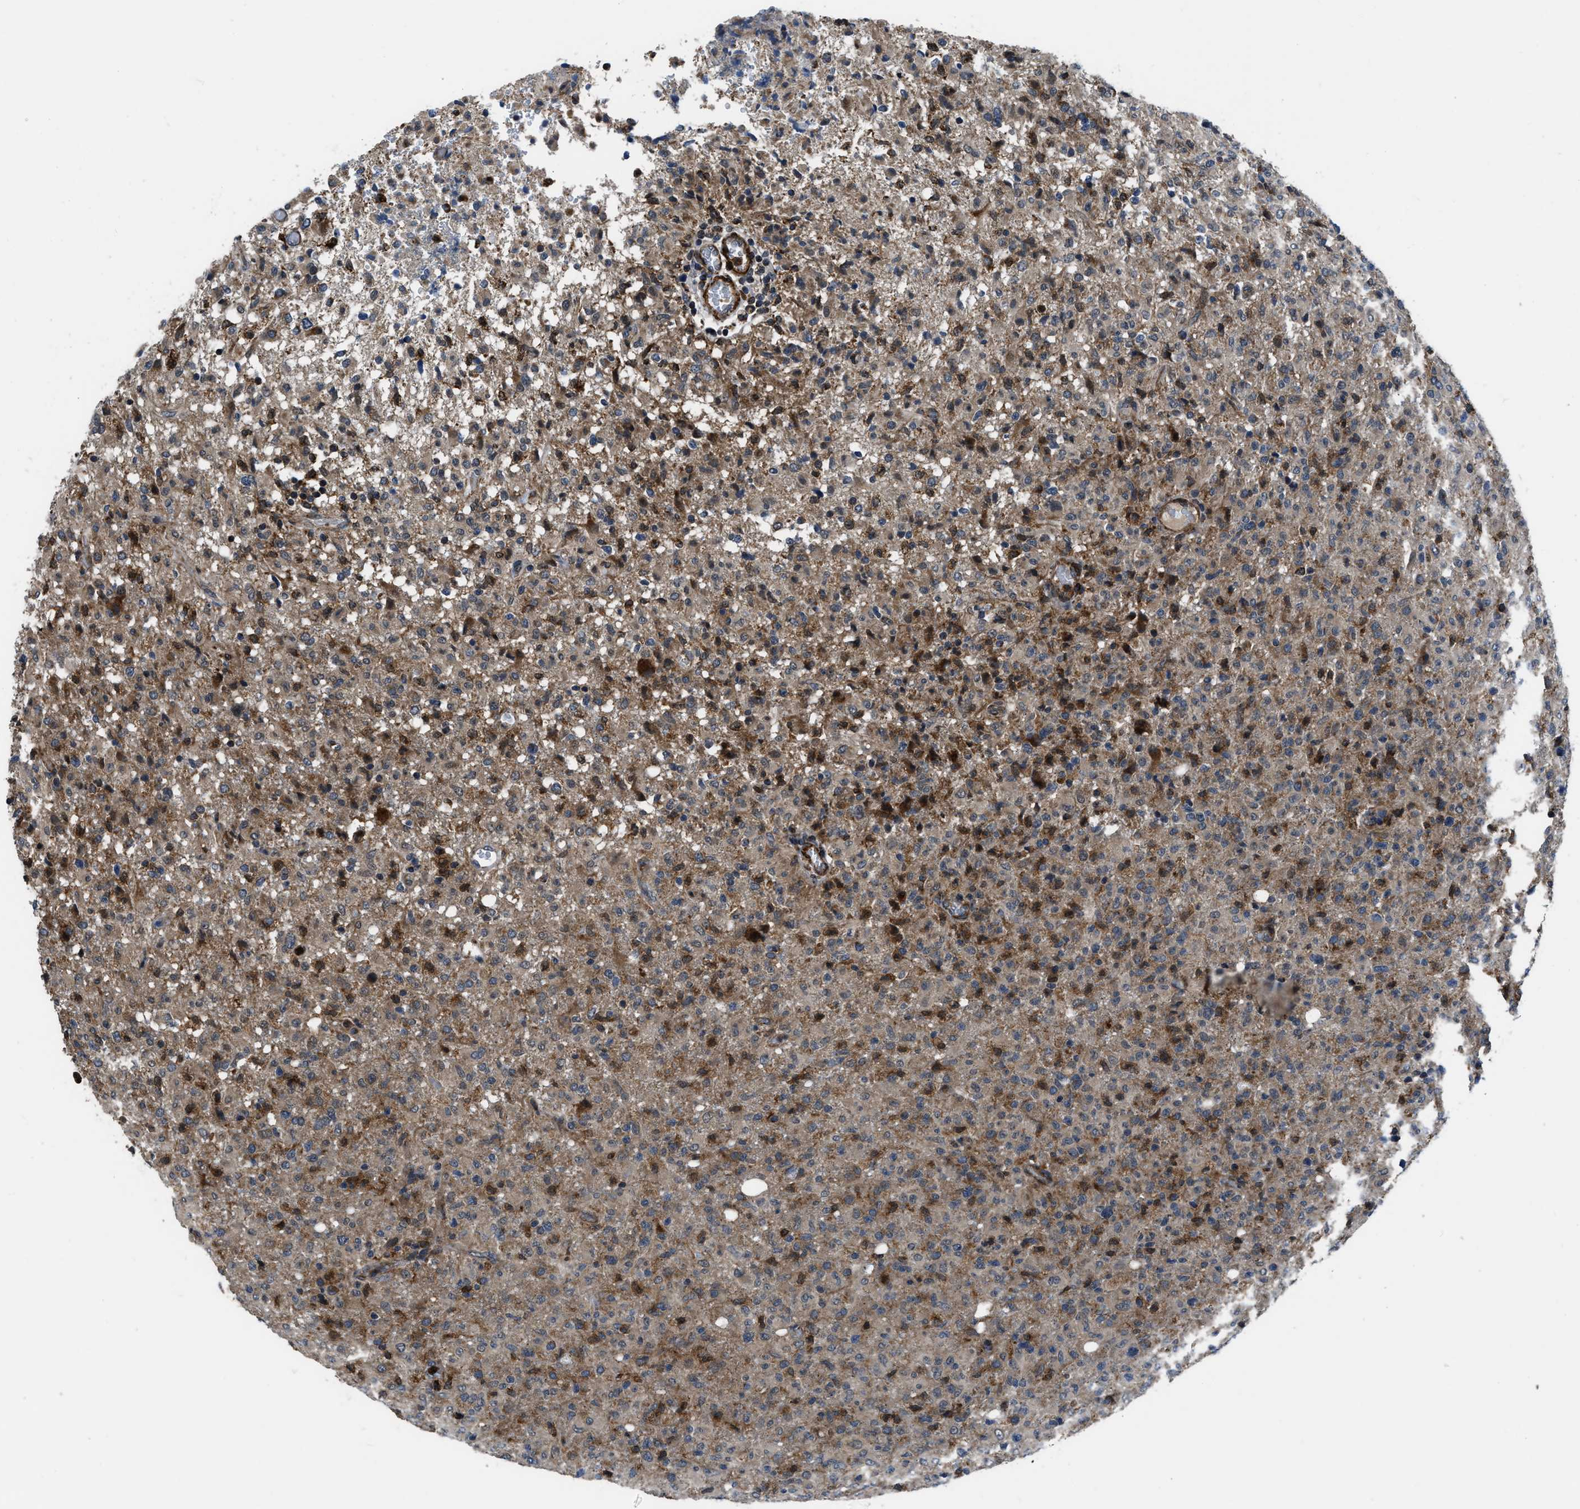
{"staining": {"intensity": "moderate", "quantity": "25%-75%", "location": "cytoplasmic/membranous"}, "tissue": "glioma", "cell_type": "Tumor cells", "image_type": "cancer", "snomed": [{"axis": "morphology", "description": "Glioma, malignant, High grade"}, {"axis": "topography", "description": "Brain"}], "caption": "DAB immunohistochemical staining of human glioma reveals moderate cytoplasmic/membranous protein staining in about 25%-75% of tumor cells. (brown staining indicates protein expression, while blue staining denotes nuclei).", "gene": "GSDME", "patient": {"sex": "female", "age": 57}}